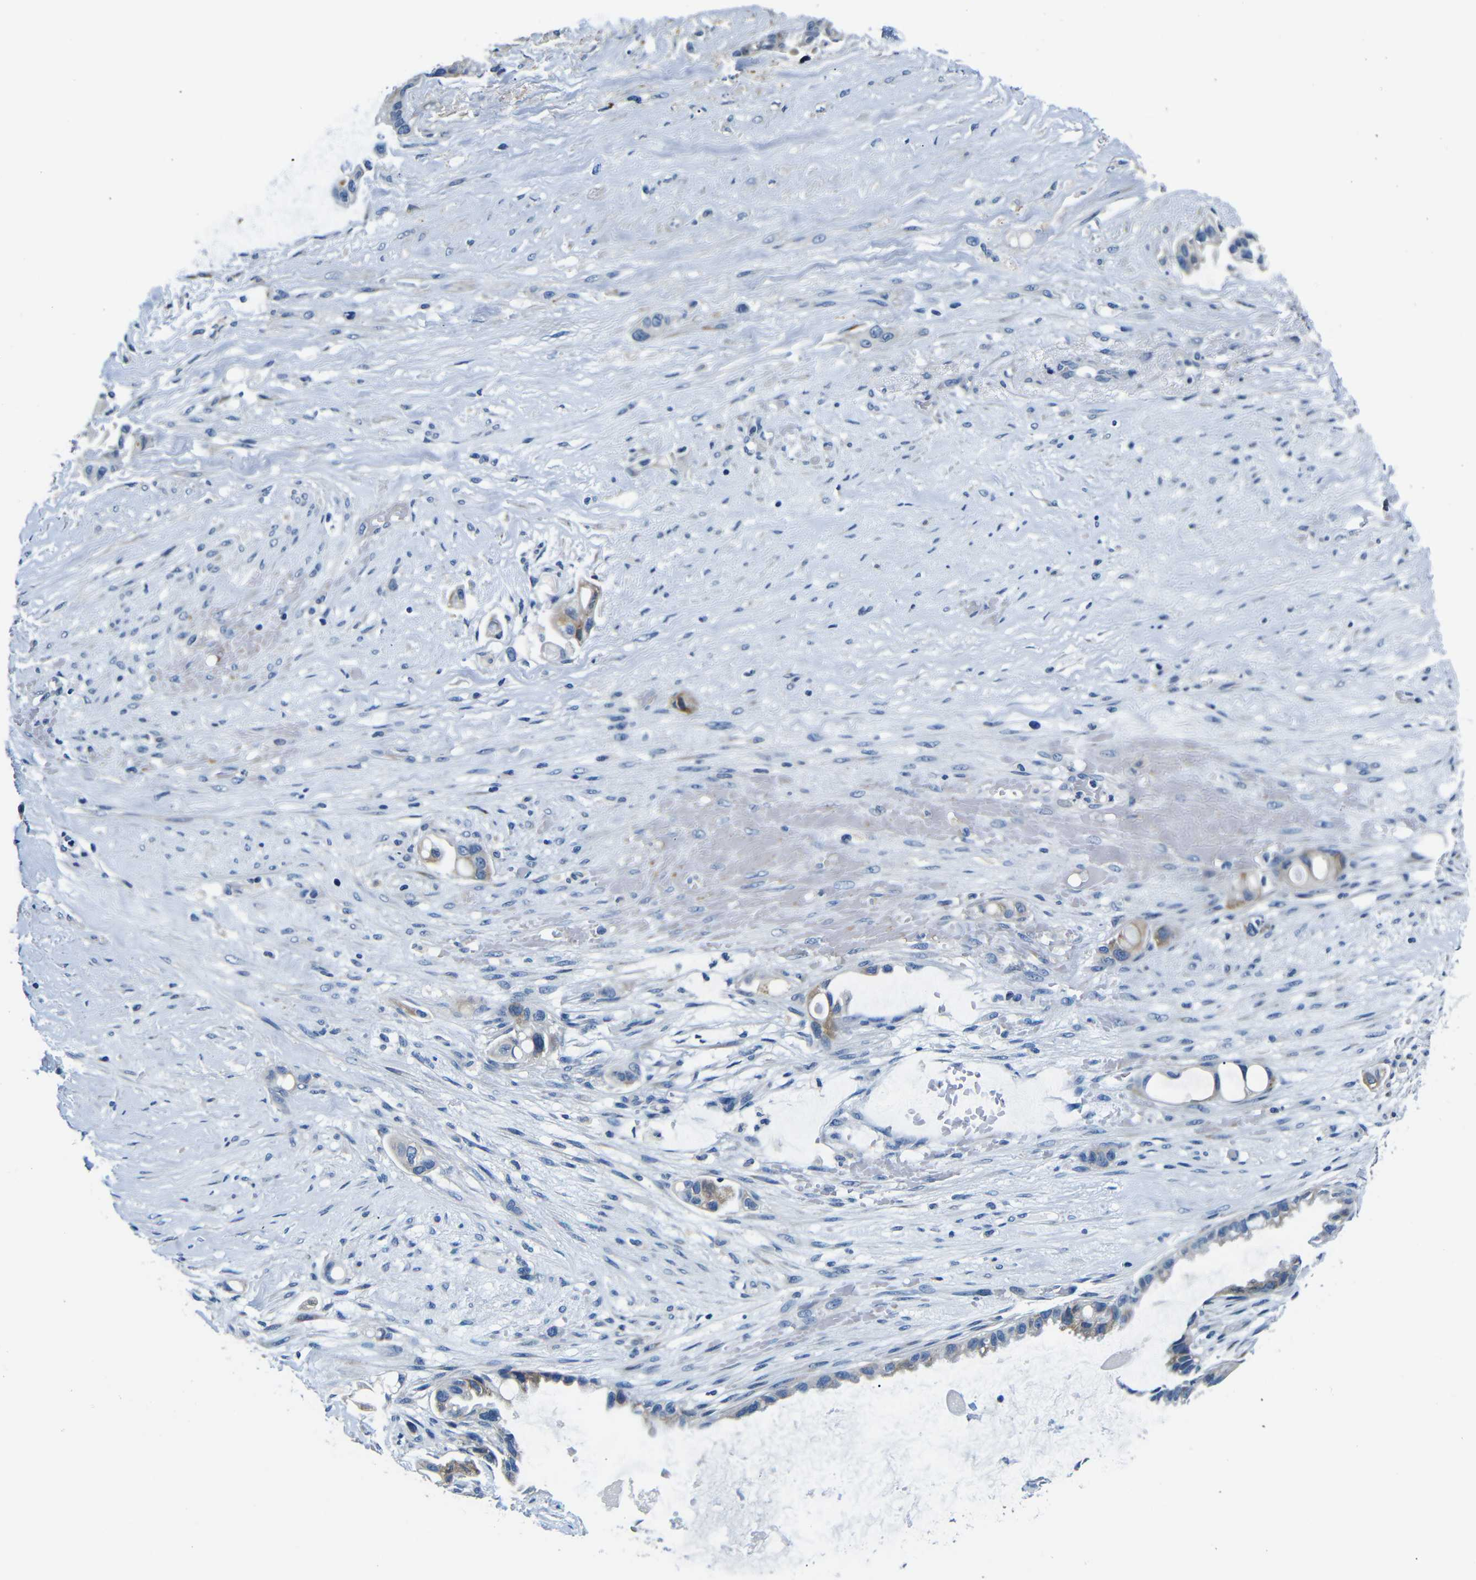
{"staining": {"intensity": "moderate", "quantity": "<25%", "location": "cytoplasmic/membranous"}, "tissue": "liver cancer", "cell_type": "Tumor cells", "image_type": "cancer", "snomed": [{"axis": "morphology", "description": "Cholangiocarcinoma"}, {"axis": "topography", "description": "Liver"}], "caption": "High-power microscopy captured an immunohistochemistry (IHC) photomicrograph of cholangiocarcinoma (liver), revealing moderate cytoplasmic/membranous expression in about <25% of tumor cells. (DAB (3,3'-diaminobenzidine) = brown stain, brightfield microscopy at high magnification).", "gene": "TNFAIP1", "patient": {"sex": "female", "age": 65}}